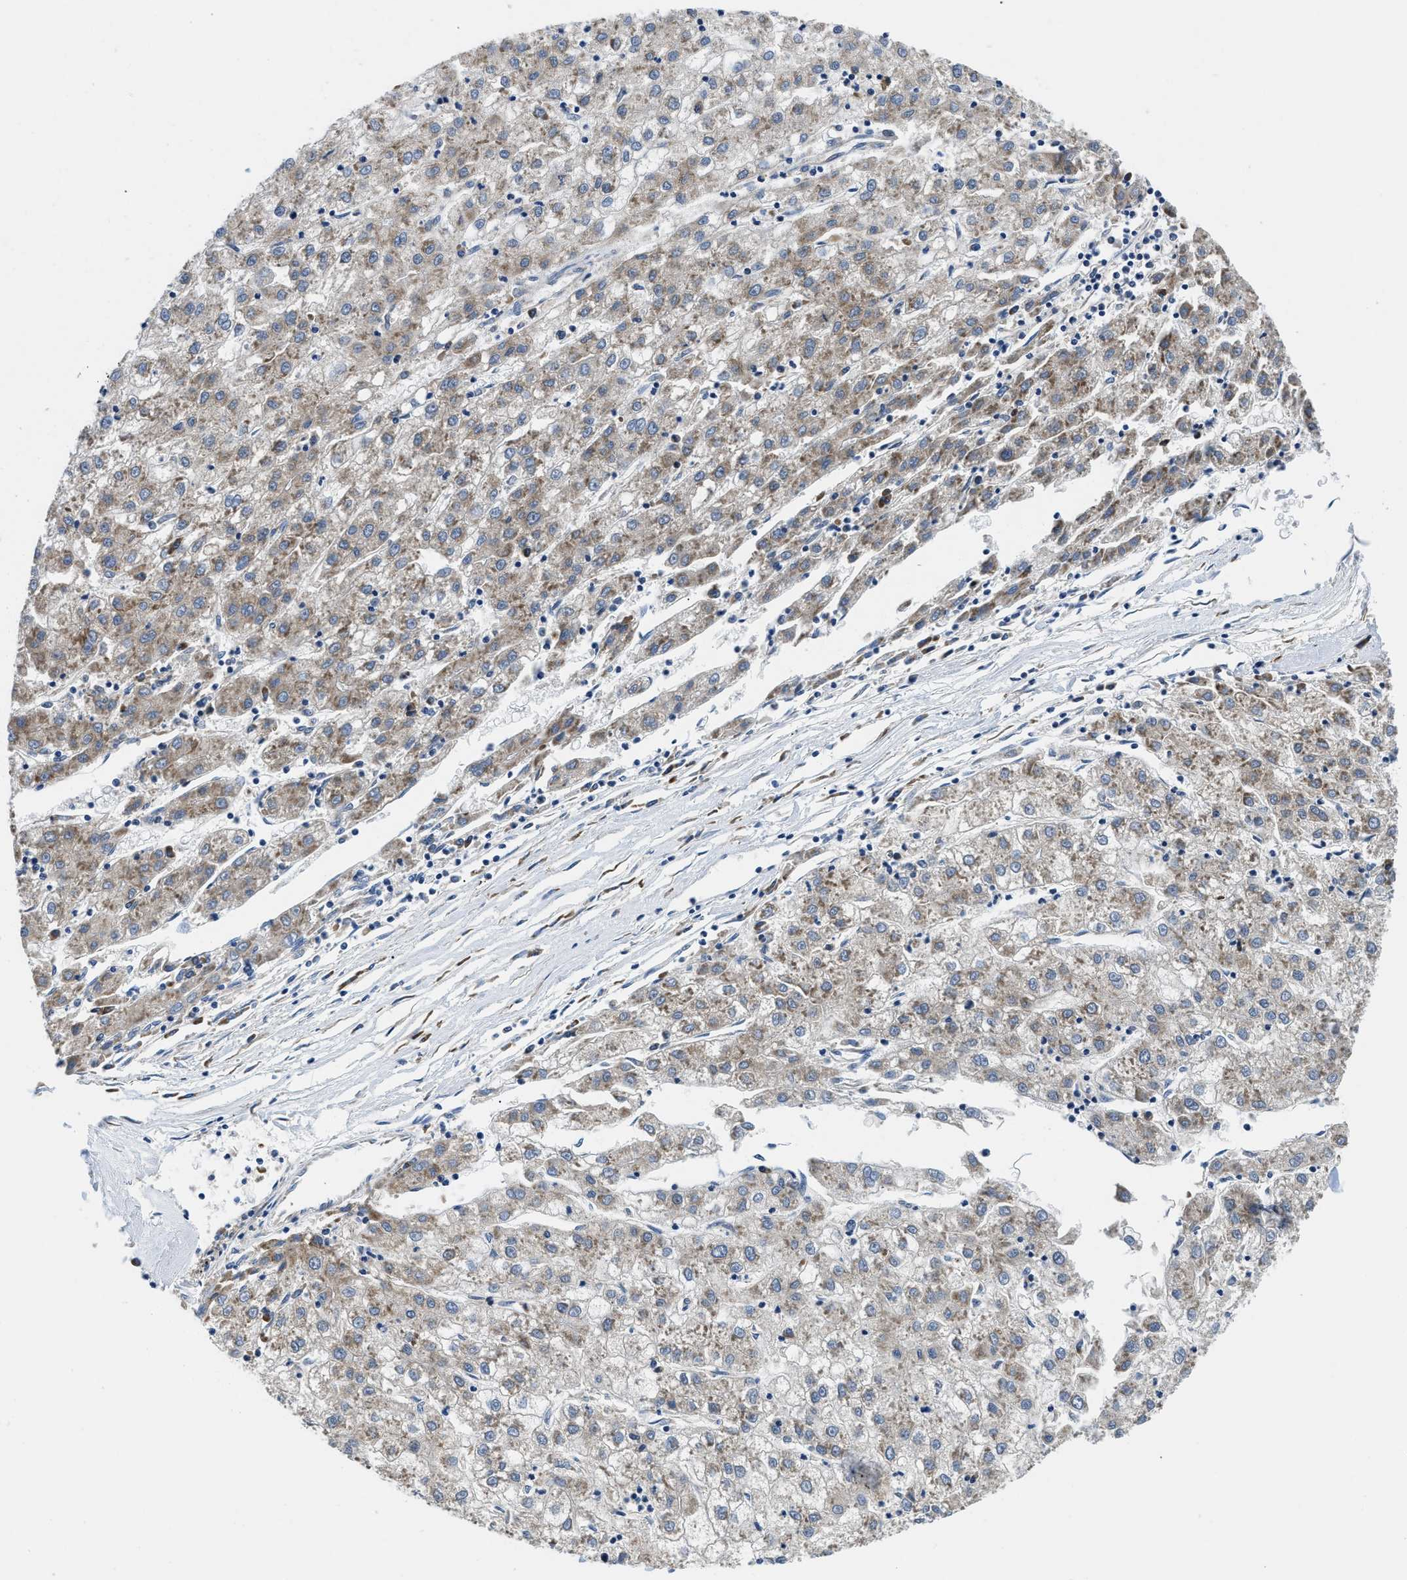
{"staining": {"intensity": "weak", "quantity": "25%-75%", "location": "cytoplasmic/membranous"}, "tissue": "liver cancer", "cell_type": "Tumor cells", "image_type": "cancer", "snomed": [{"axis": "morphology", "description": "Carcinoma, Hepatocellular, NOS"}, {"axis": "topography", "description": "Liver"}], "caption": "The micrograph reveals a brown stain indicating the presence of a protein in the cytoplasmic/membranous of tumor cells in liver cancer (hepatocellular carcinoma).", "gene": "IKBKE", "patient": {"sex": "male", "age": 72}}